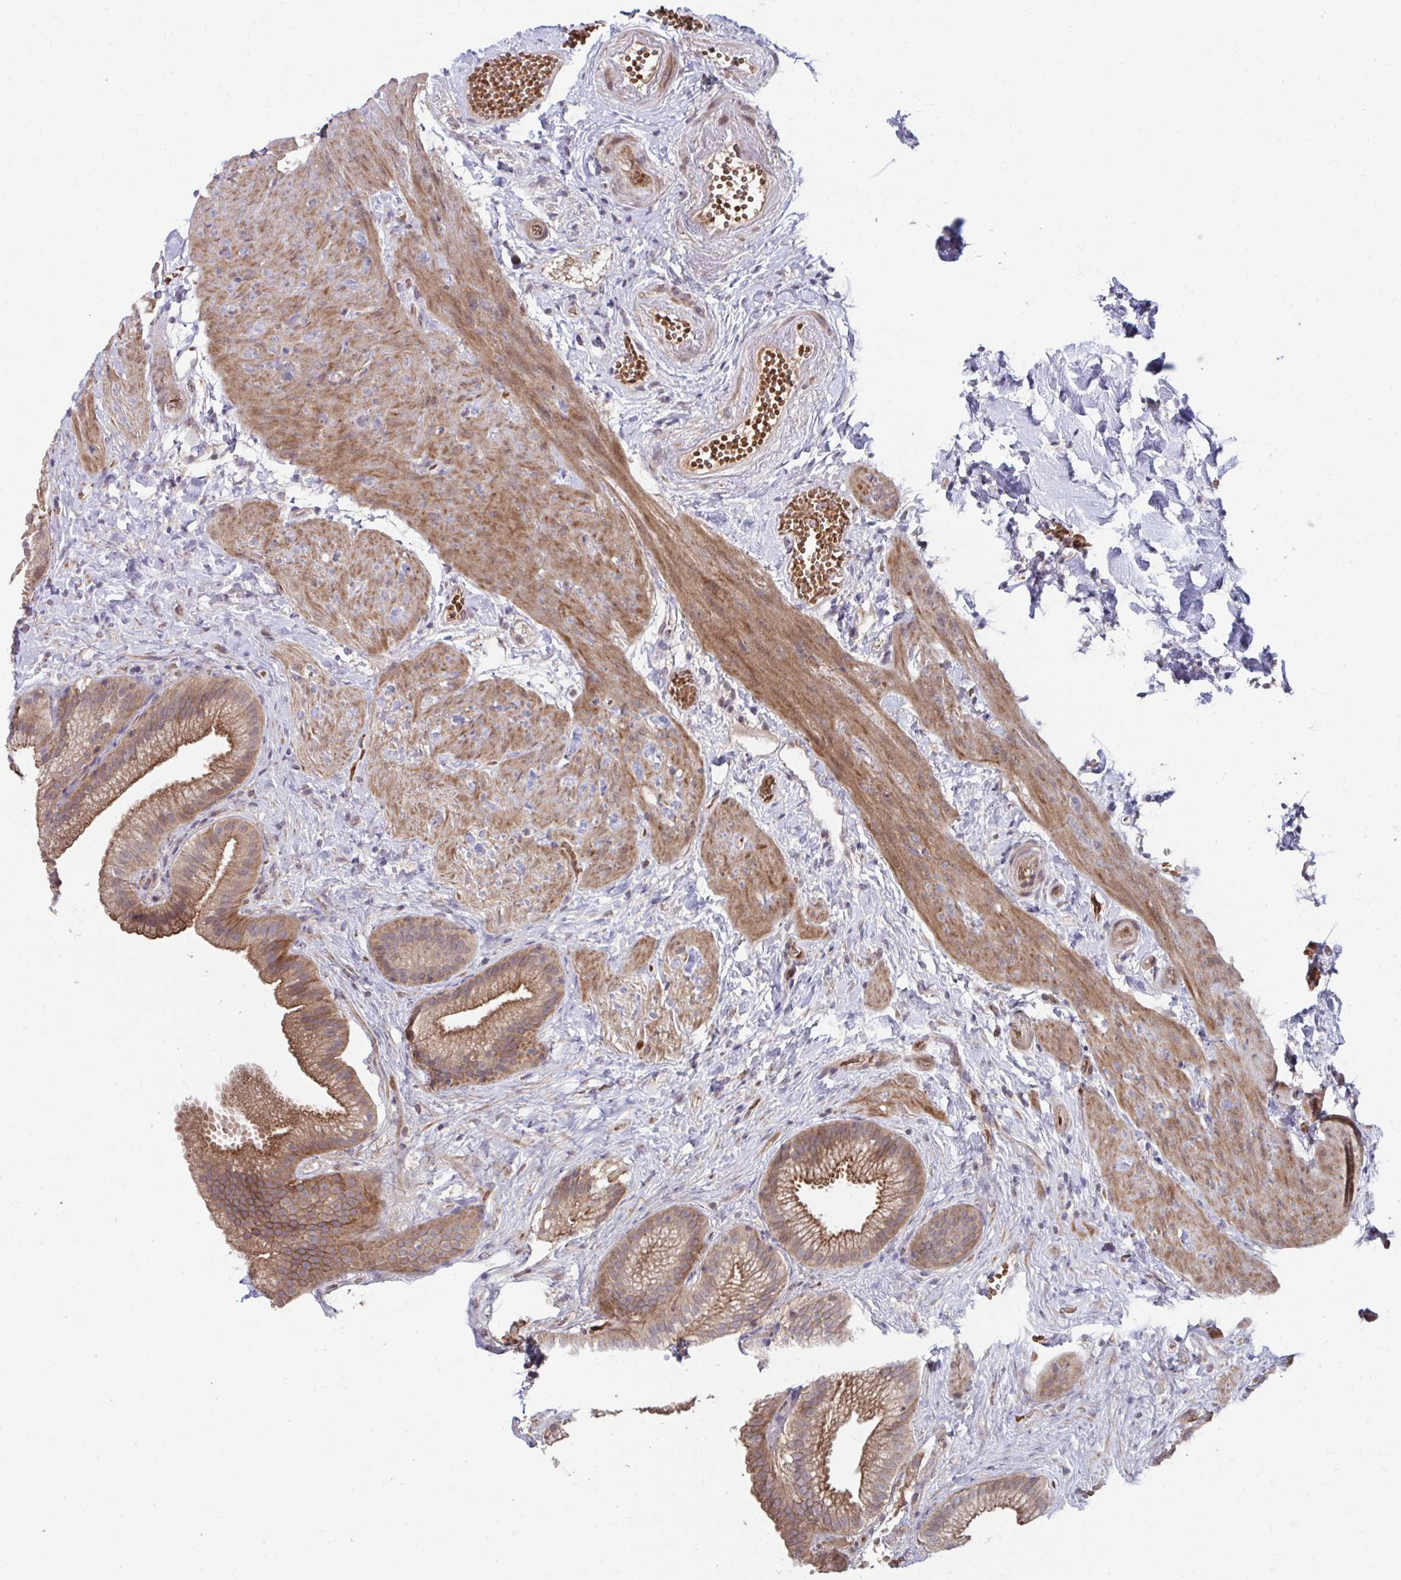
{"staining": {"intensity": "moderate", "quantity": ">75%", "location": "cytoplasmic/membranous"}, "tissue": "gallbladder", "cell_type": "Glandular cells", "image_type": "normal", "snomed": [{"axis": "morphology", "description": "Normal tissue, NOS"}, {"axis": "topography", "description": "Gallbladder"}], "caption": "DAB immunohistochemical staining of benign gallbladder reveals moderate cytoplasmic/membranous protein positivity in approximately >75% of glandular cells.", "gene": "ITPR2", "patient": {"sex": "female", "age": 63}}